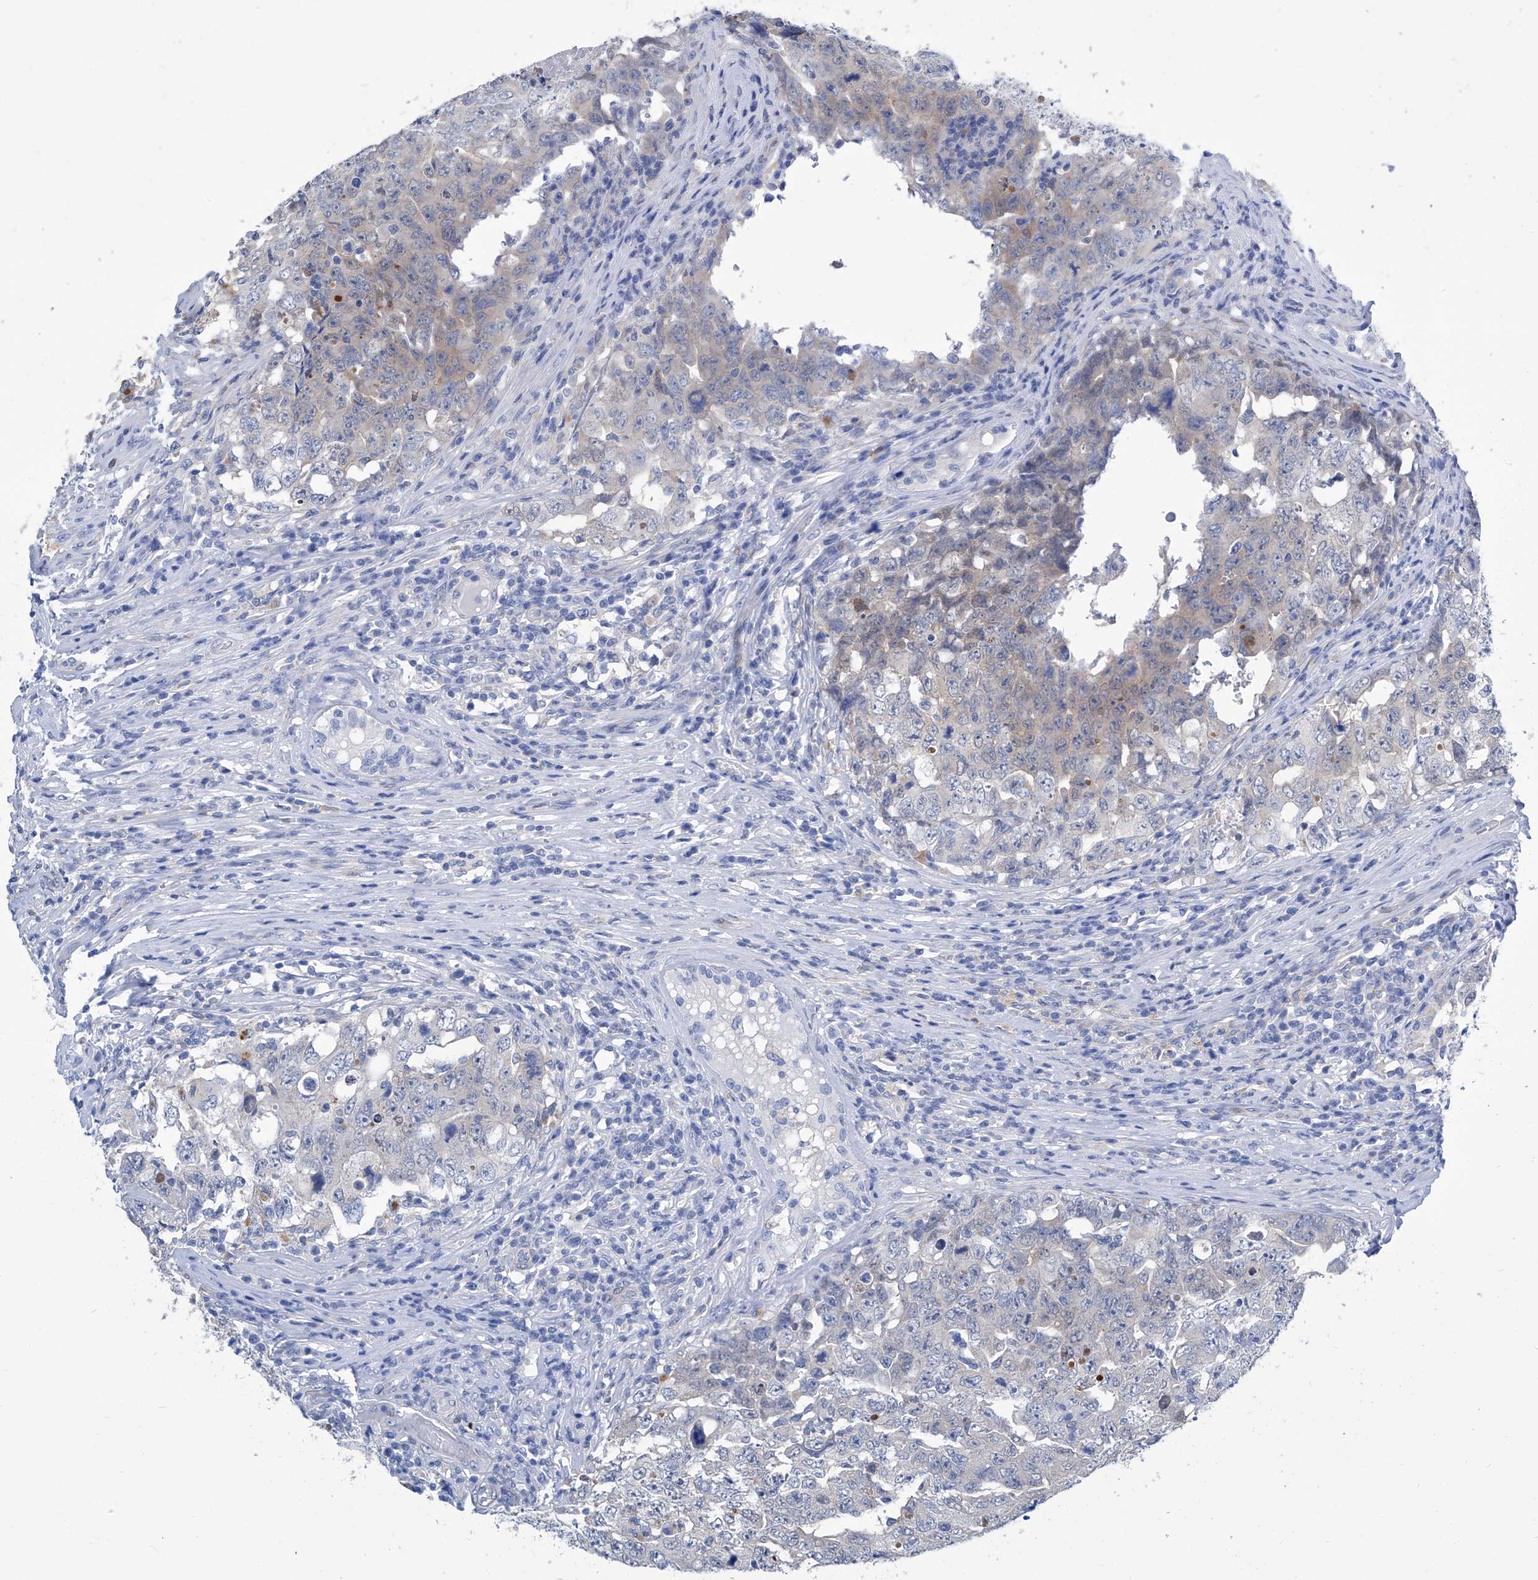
{"staining": {"intensity": "weak", "quantity": "25%-75%", "location": "cytoplasmic/membranous"}, "tissue": "testis cancer", "cell_type": "Tumor cells", "image_type": "cancer", "snomed": [{"axis": "morphology", "description": "Carcinoma, Embryonal, NOS"}, {"axis": "topography", "description": "Testis"}], "caption": "Testis embryonal carcinoma tissue exhibits weak cytoplasmic/membranous positivity in about 25%-75% of tumor cells, visualized by immunohistochemistry.", "gene": "IMPA2", "patient": {"sex": "male", "age": 26}}